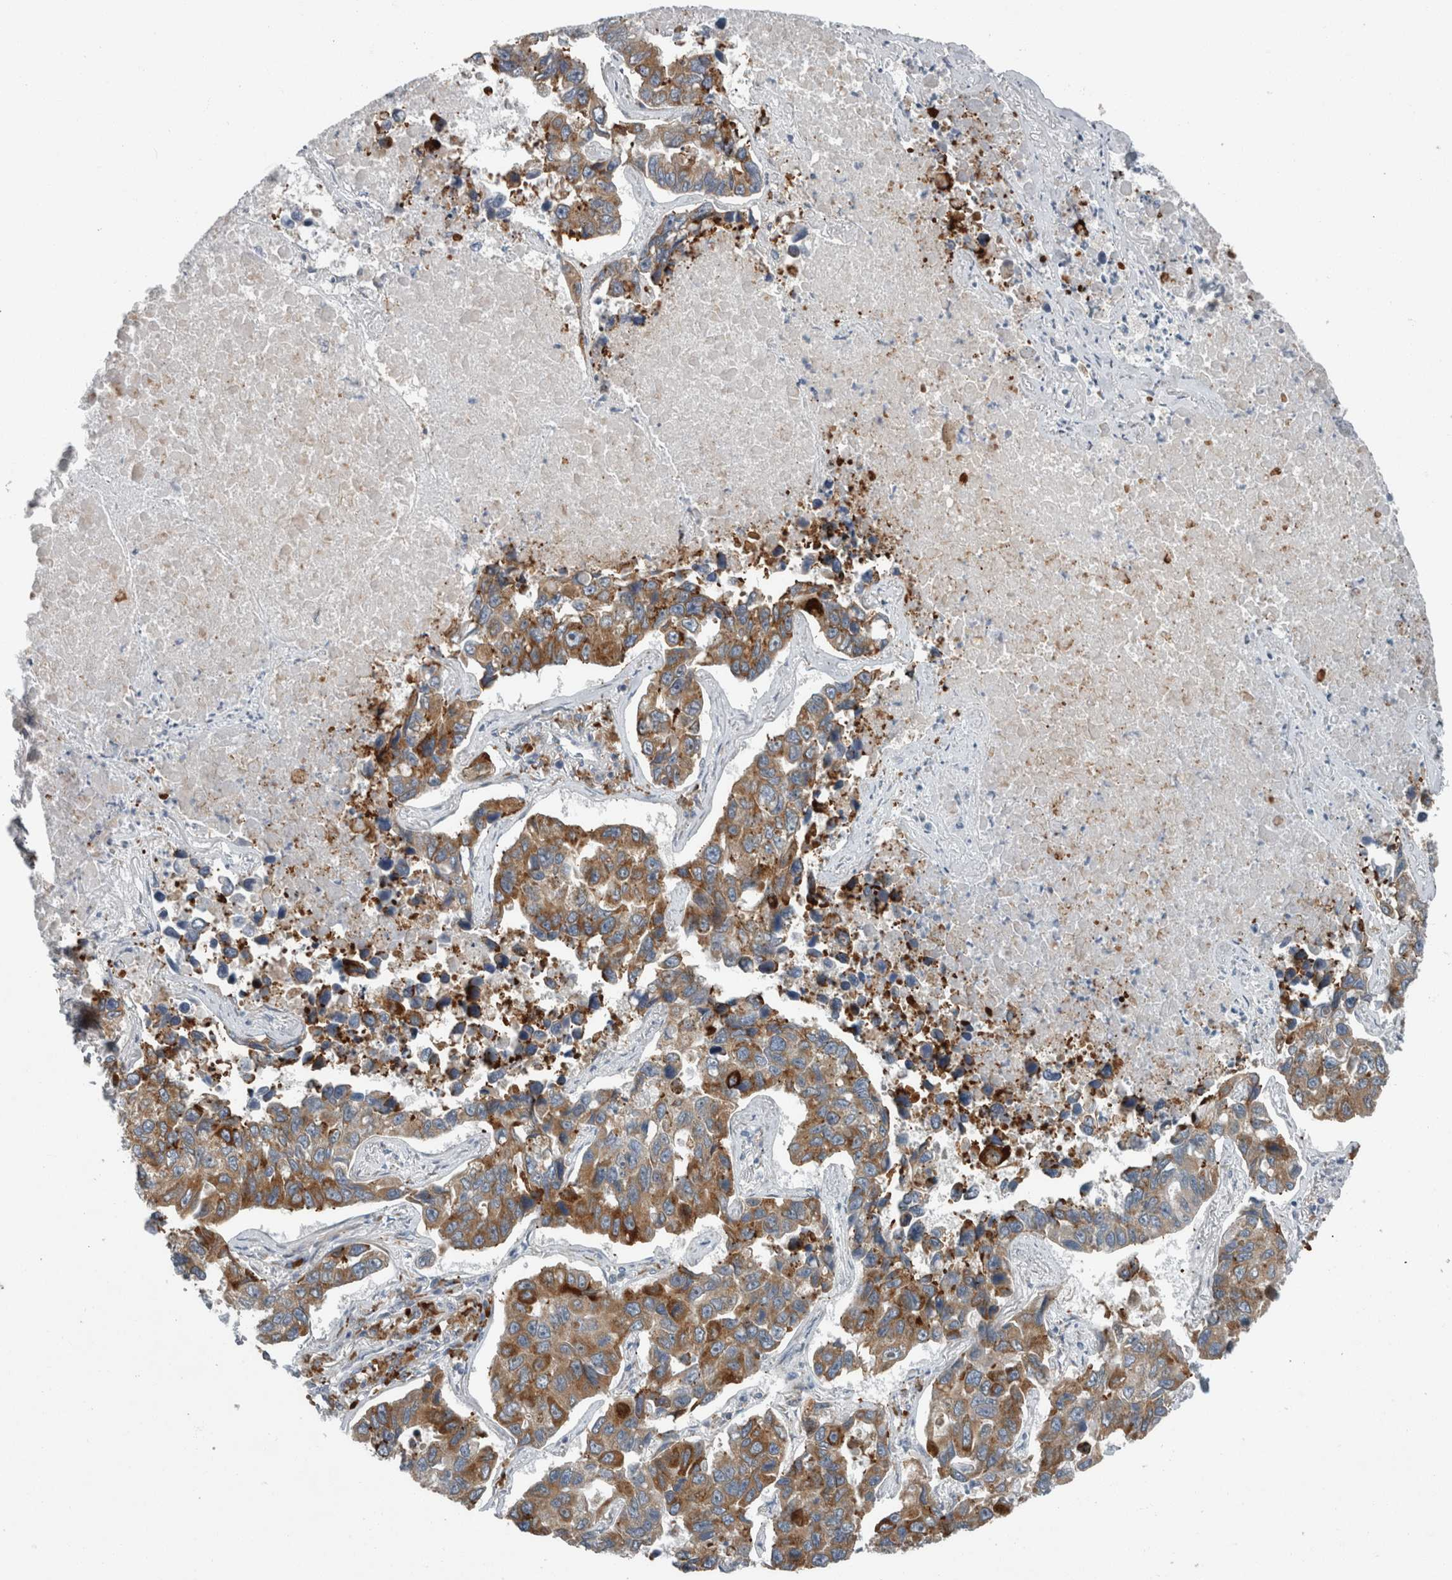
{"staining": {"intensity": "moderate", "quantity": ">75%", "location": "cytoplasmic/membranous"}, "tissue": "lung cancer", "cell_type": "Tumor cells", "image_type": "cancer", "snomed": [{"axis": "morphology", "description": "Adenocarcinoma, NOS"}, {"axis": "topography", "description": "Lung"}], "caption": "A brown stain shows moderate cytoplasmic/membranous positivity of a protein in human adenocarcinoma (lung) tumor cells.", "gene": "USP25", "patient": {"sex": "male", "age": 64}}